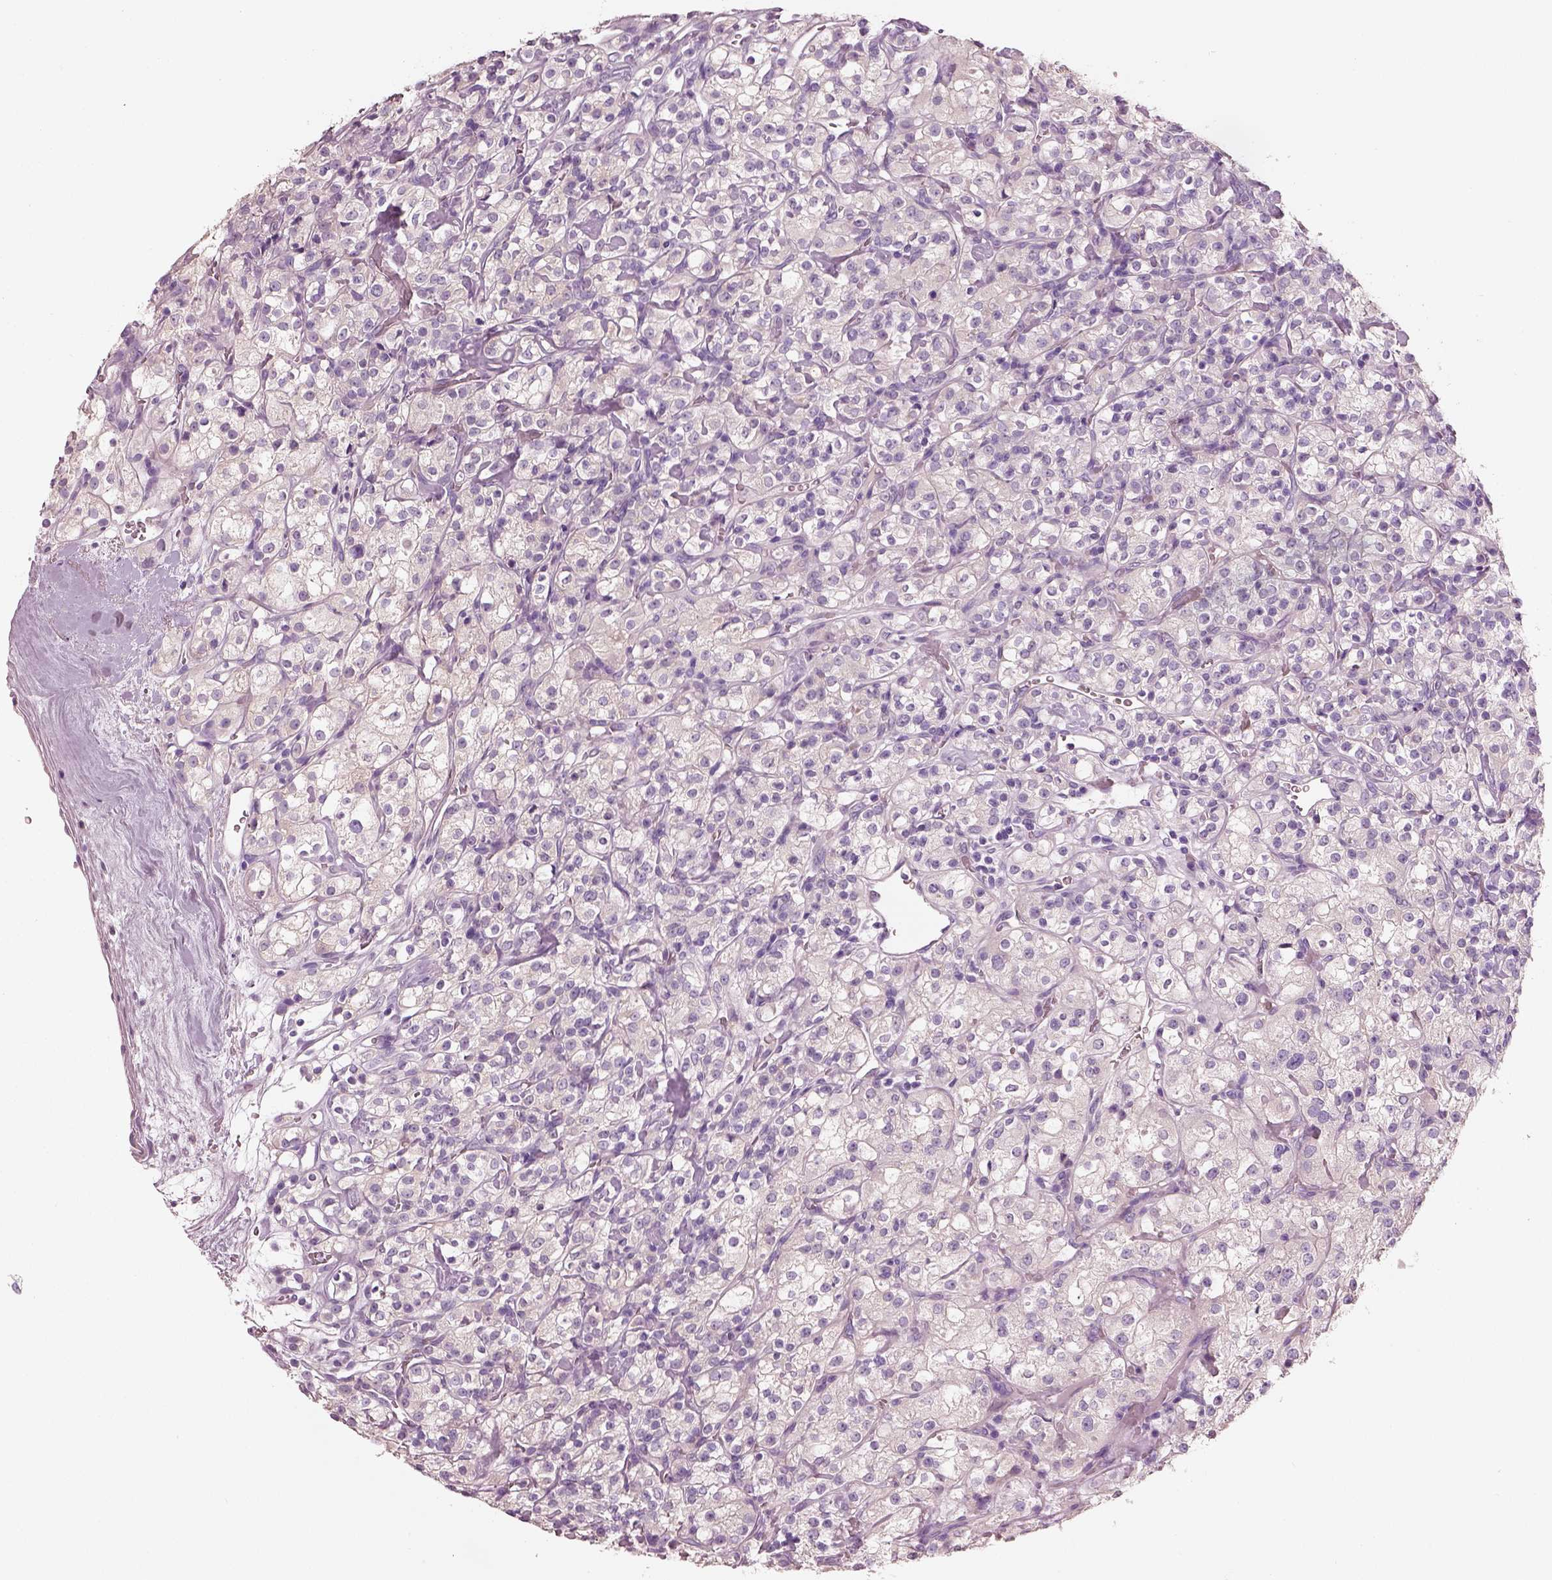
{"staining": {"intensity": "negative", "quantity": "none", "location": "none"}, "tissue": "renal cancer", "cell_type": "Tumor cells", "image_type": "cancer", "snomed": [{"axis": "morphology", "description": "Adenocarcinoma, NOS"}, {"axis": "topography", "description": "Kidney"}], "caption": "Protein analysis of renal adenocarcinoma reveals no significant expression in tumor cells.", "gene": "ELSPBP1", "patient": {"sex": "male", "age": 77}}